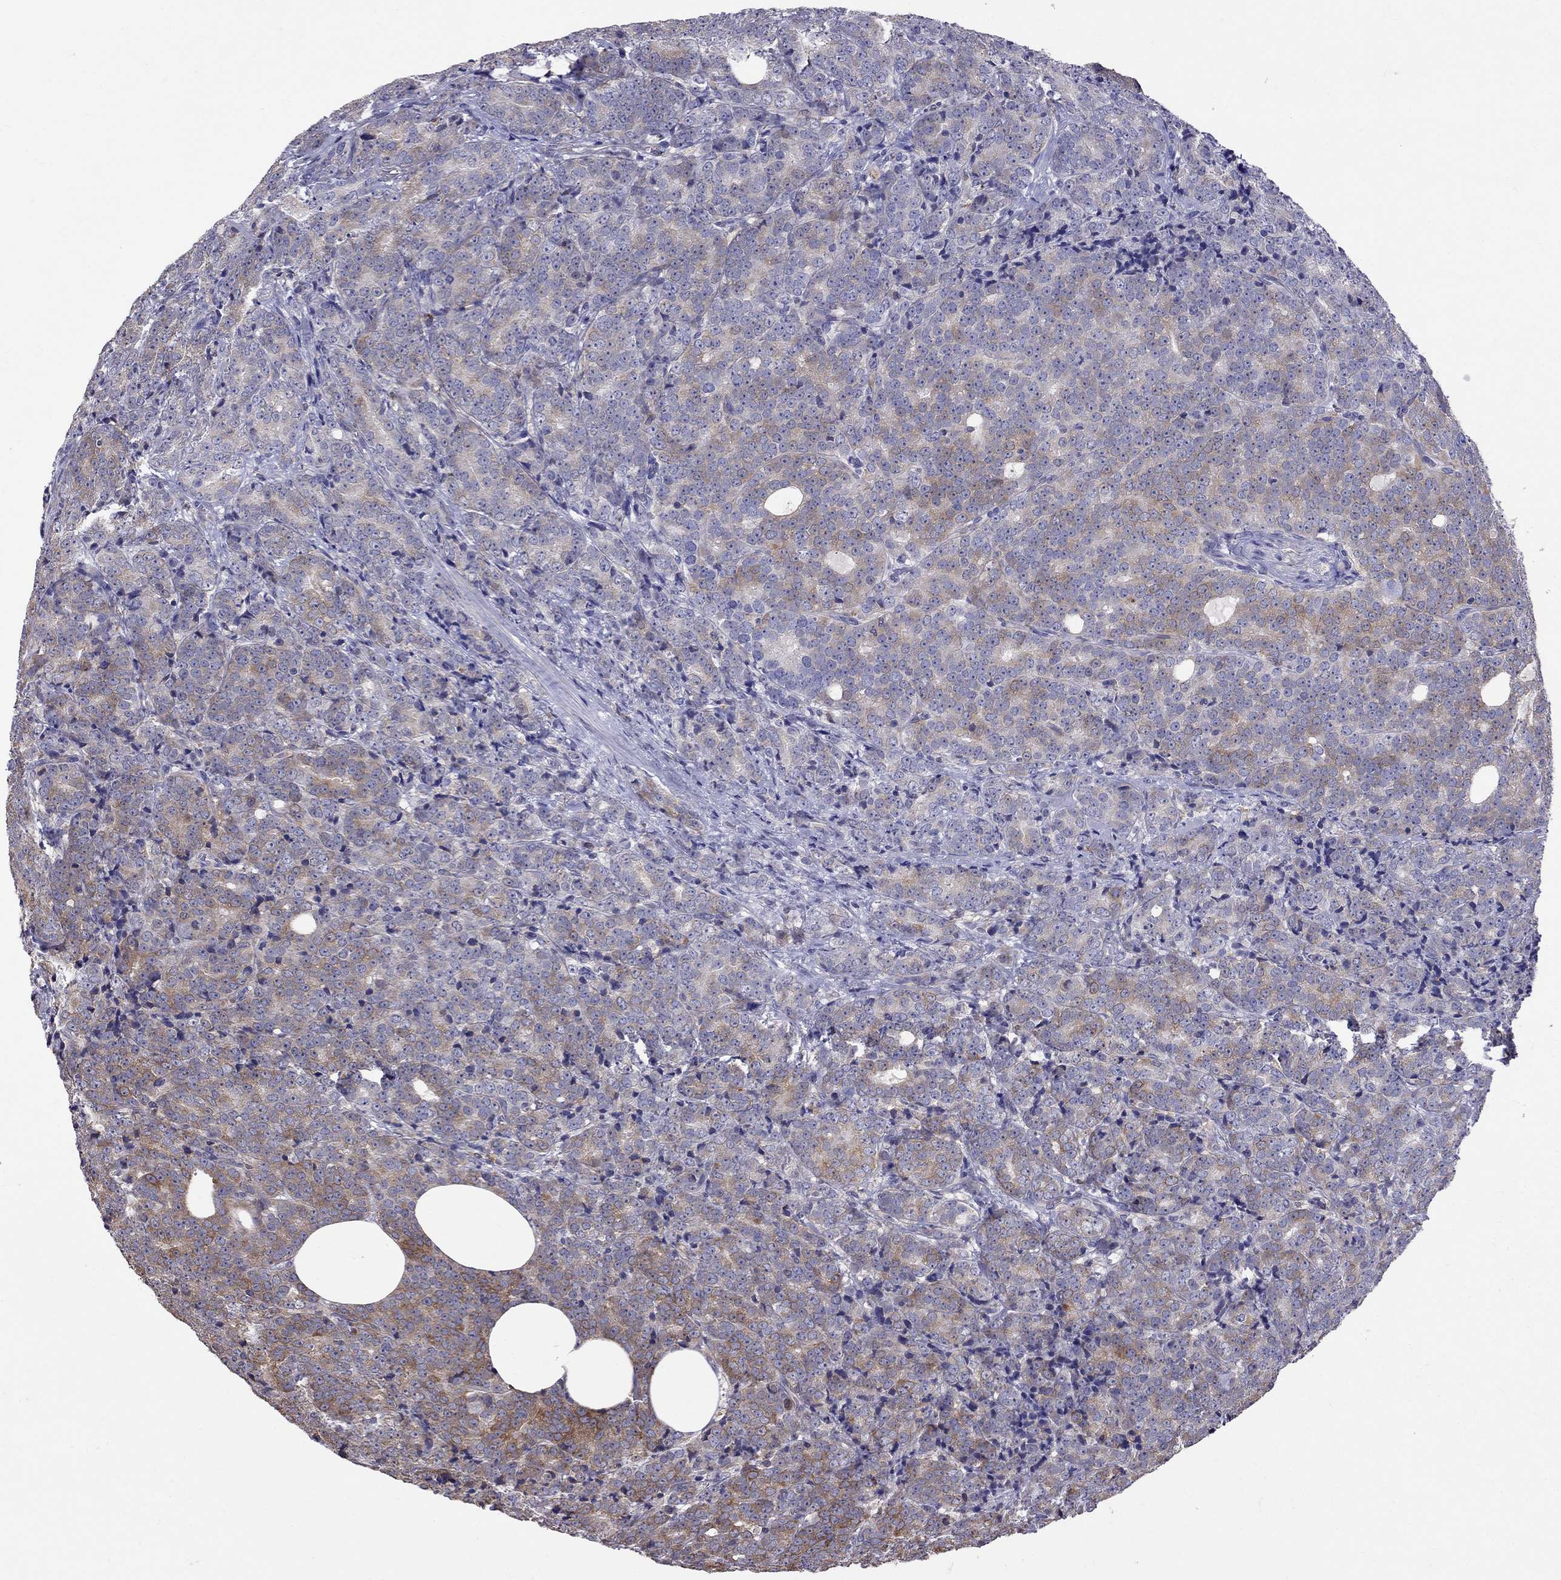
{"staining": {"intensity": "moderate", "quantity": "25%-75%", "location": "cytoplasmic/membranous"}, "tissue": "prostate cancer", "cell_type": "Tumor cells", "image_type": "cancer", "snomed": [{"axis": "morphology", "description": "Adenocarcinoma, NOS"}, {"axis": "topography", "description": "Prostate"}], "caption": "High-power microscopy captured an IHC photomicrograph of prostate cancer (adenocarcinoma), revealing moderate cytoplasmic/membranous positivity in approximately 25%-75% of tumor cells.", "gene": "ADAM28", "patient": {"sex": "male", "age": 71}}